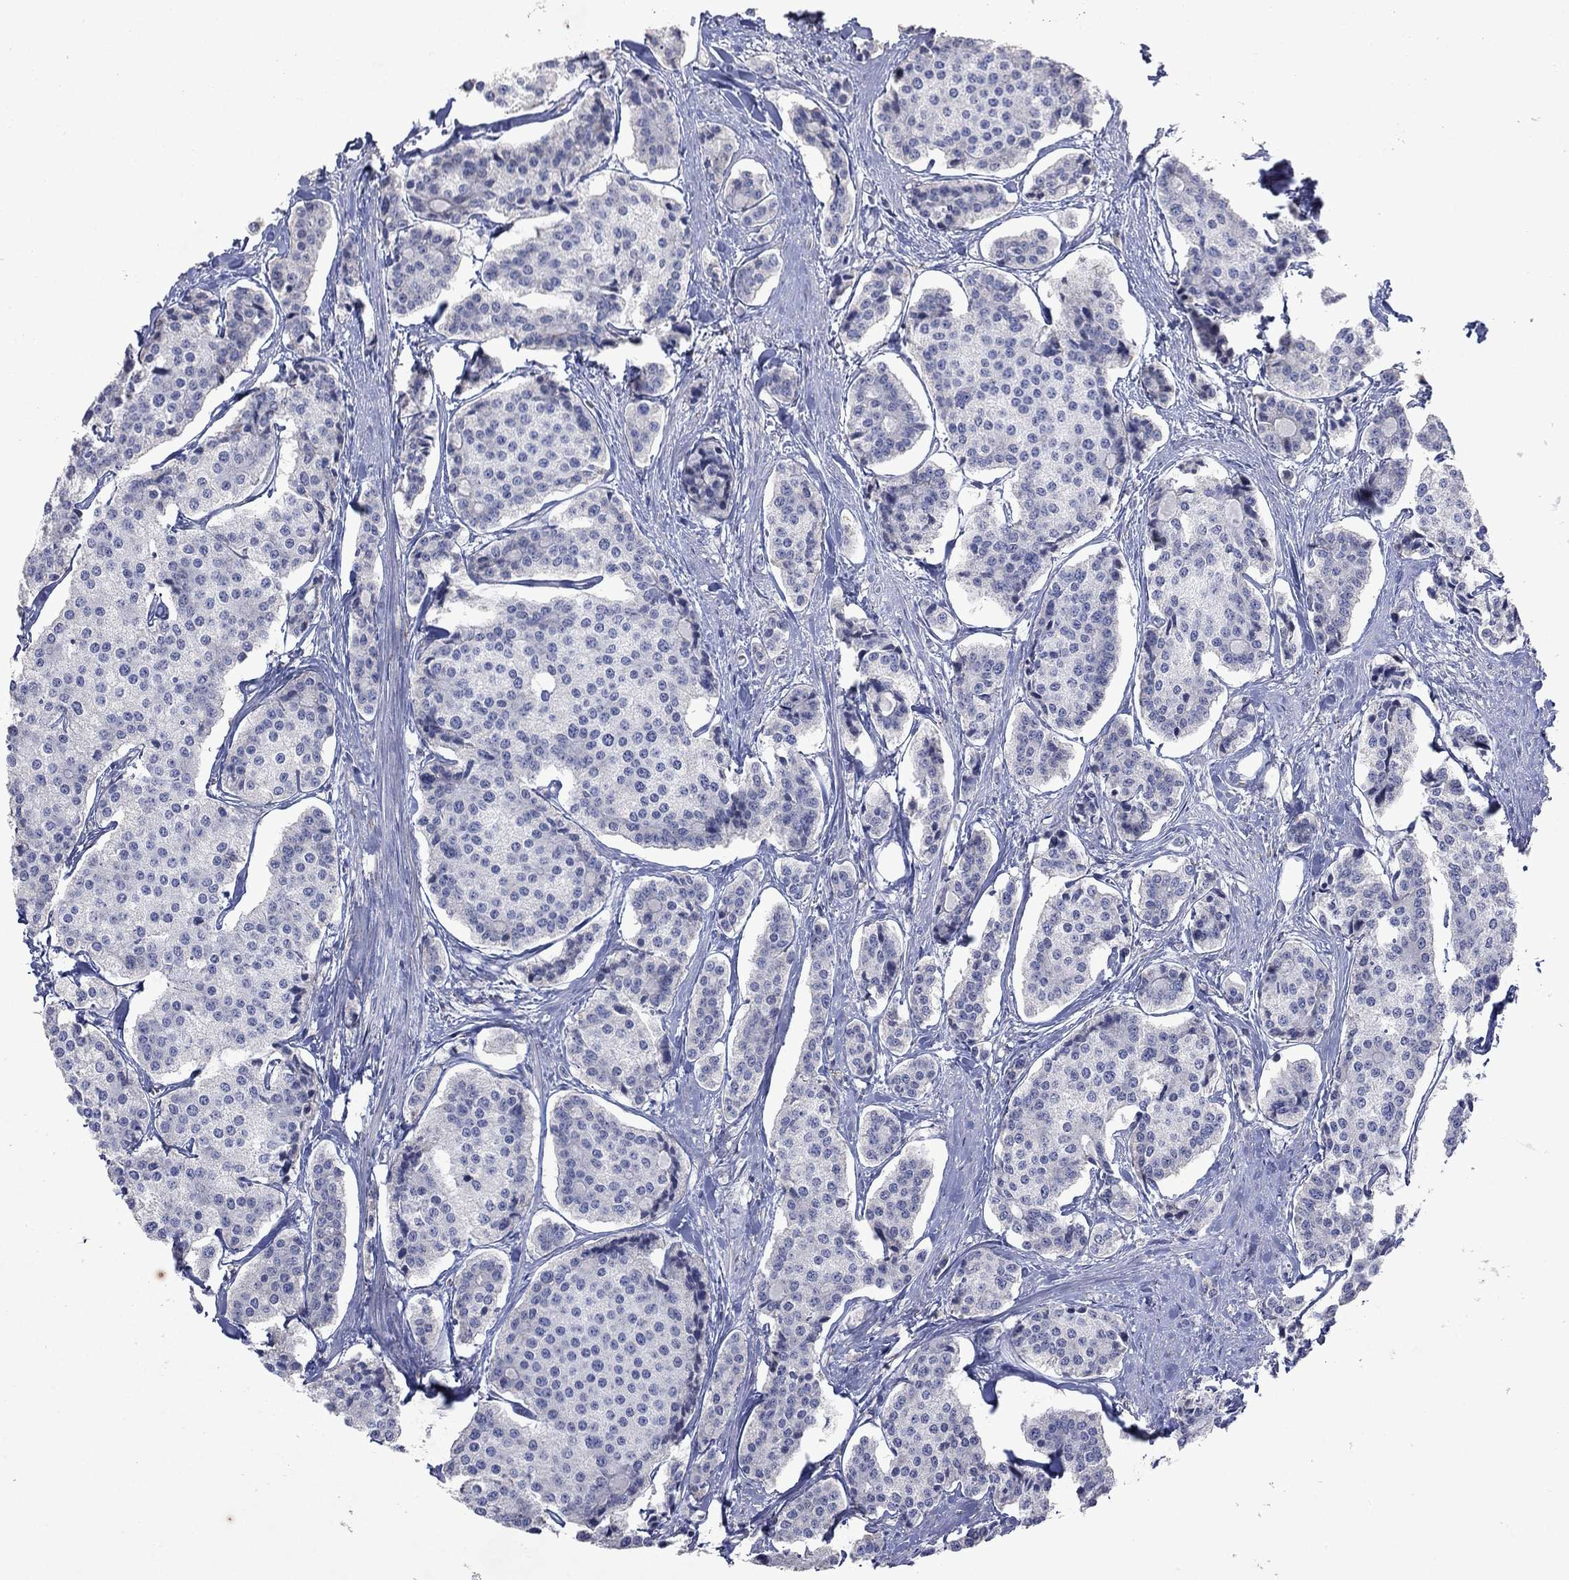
{"staining": {"intensity": "negative", "quantity": "none", "location": "none"}, "tissue": "carcinoid", "cell_type": "Tumor cells", "image_type": "cancer", "snomed": [{"axis": "morphology", "description": "Carcinoid, malignant, NOS"}, {"axis": "topography", "description": "Small intestine"}], "caption": "Histopathology image shows no protein positivity in tumor cells of malignant carcinoid tissue.", "gene": "TMEM97", "patient": {"sex": "female", "age": 65}}